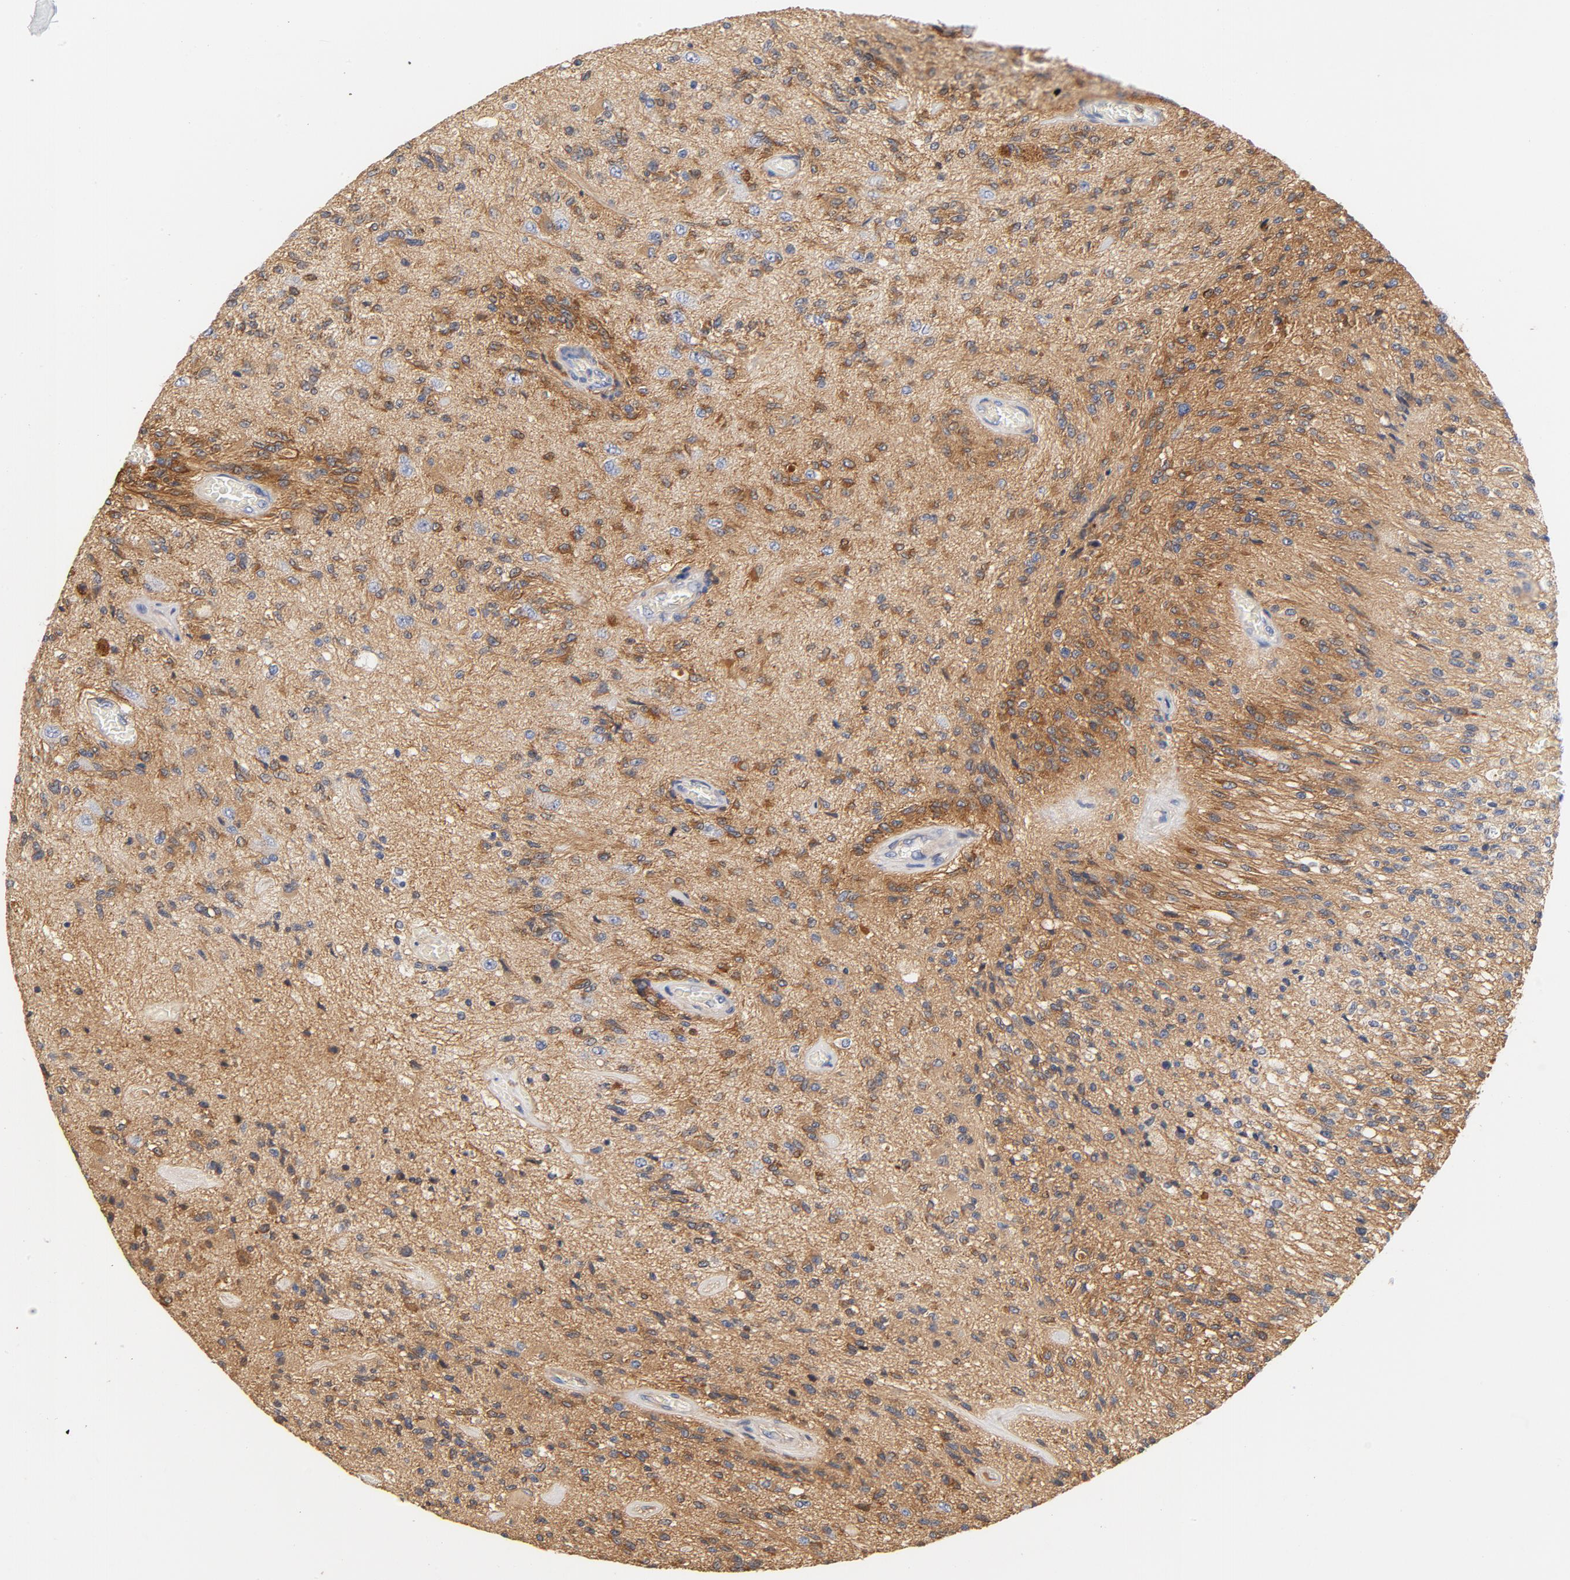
{"staining": {"intensity": "moderate", "quantity": "25%-75%", "location": "cytoplasmic/membranous"}, "tissue": "glioma", "cell_type": "Tumor cells", "image_type": "cancer", "snomed": [{"axis": "morphology", "description": "Normal tissue, NOS"}, {"axis": "morphology", "description": "Glioma, malignant, High grade"}, {"axis": "topography", "description": "Cerebral cortex"}], "caption": "This histopathology image shows glioma stained with IHC to label a protein in brown. The cytoplasmic/membranous of tumor cells show moderate positivity for the protein. Nuclei are counter-stained blue.", "gene": "EZR", "patient": {"sex": "male", "age": 77}}